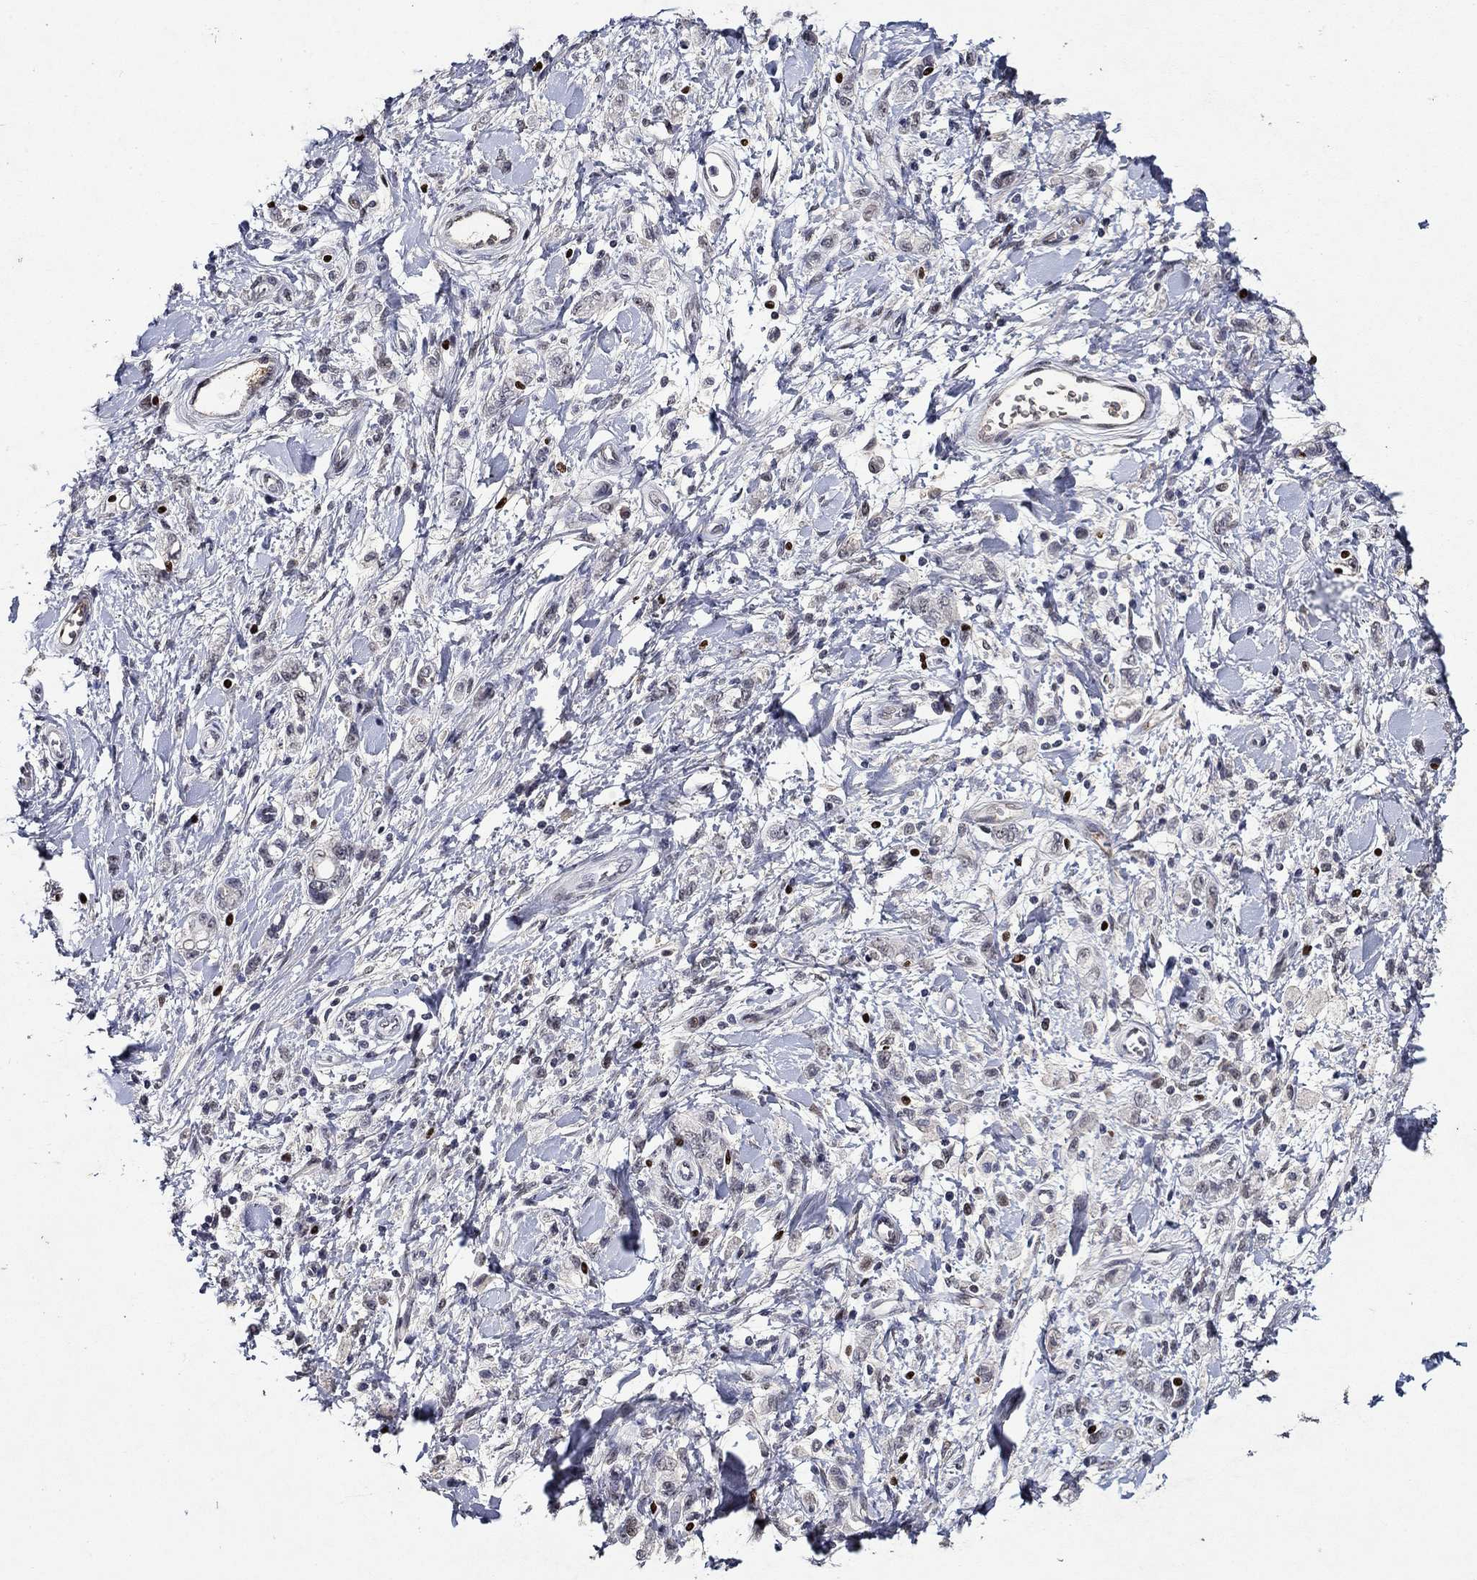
{"staining": {"intensity": "negative", "quantity": "none", "location": "none"}, "tissue": "stomach cancer", "cell_type": "Tumor cells", "image_type": "cancer", "snomed": [{"axis": "morphology", "description": "Adenocarcinoma, NOS"}, {"axis": "topography", "description": "Stomach"}], "caption": "Immunohistochemical staining of human adenocarcinoma (stomach) shows no significant positivity in tumor cells.", "gene": "GATA2", "patient": {"sex": "male", "age": 77}}